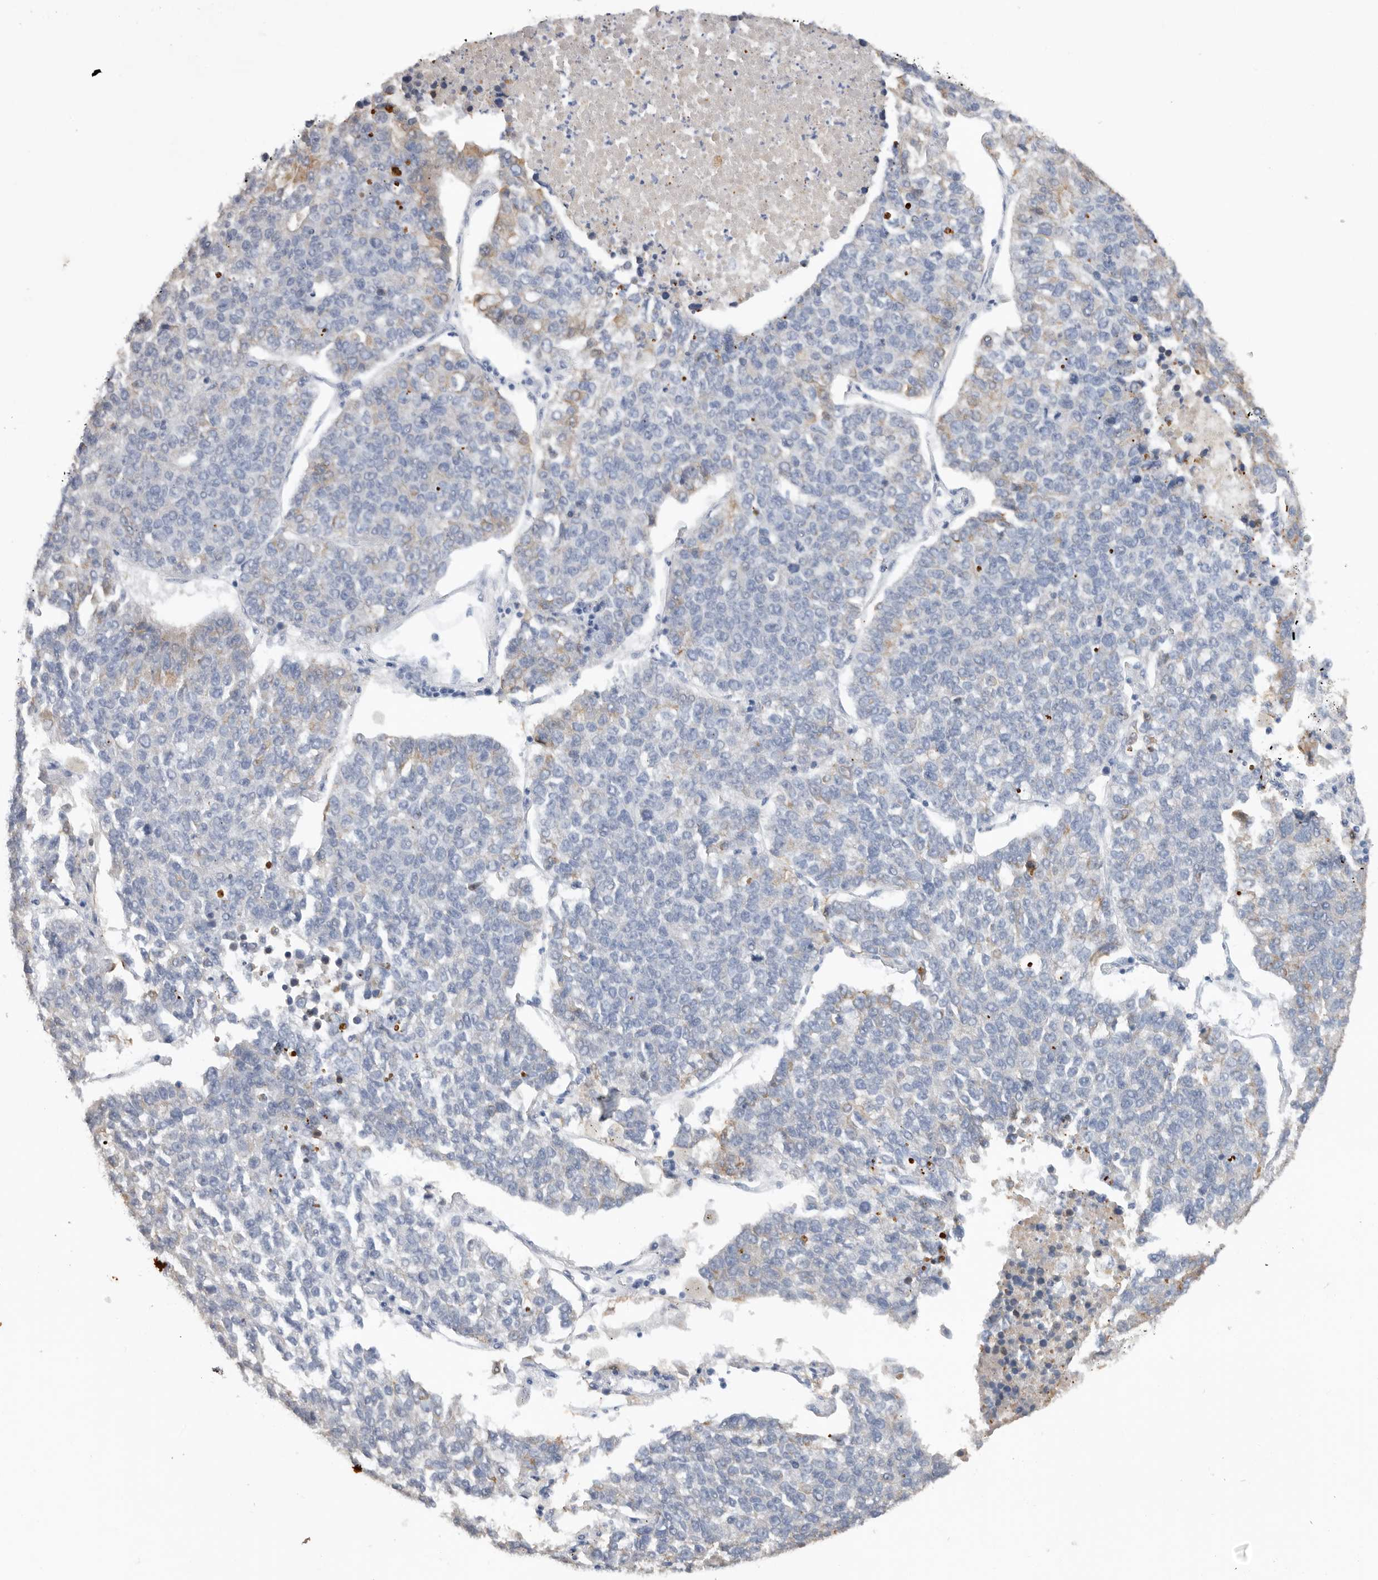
{"staining": {"intensity": "negative", "quantity": "none", "location": "none"}, "tissue": "lung cancer", "cell_type": "Tumor cells", "image_type": "cancer", "snomed": [{"axis": "morphology", "description": "Adenocarcinoma, NOS"}, {"axis": "topography", "description": "Lung"}], "caption": "Tumor cells are negative for protein expression in human lung cancer. The staining was performed using DAB to visualize the protein expression in brown, while the nuclei were stained in blue with hematoxylin (Magnification: 20x).", "gene": "MTFR1L", "patient": {"sex": "male", "age": 49}}